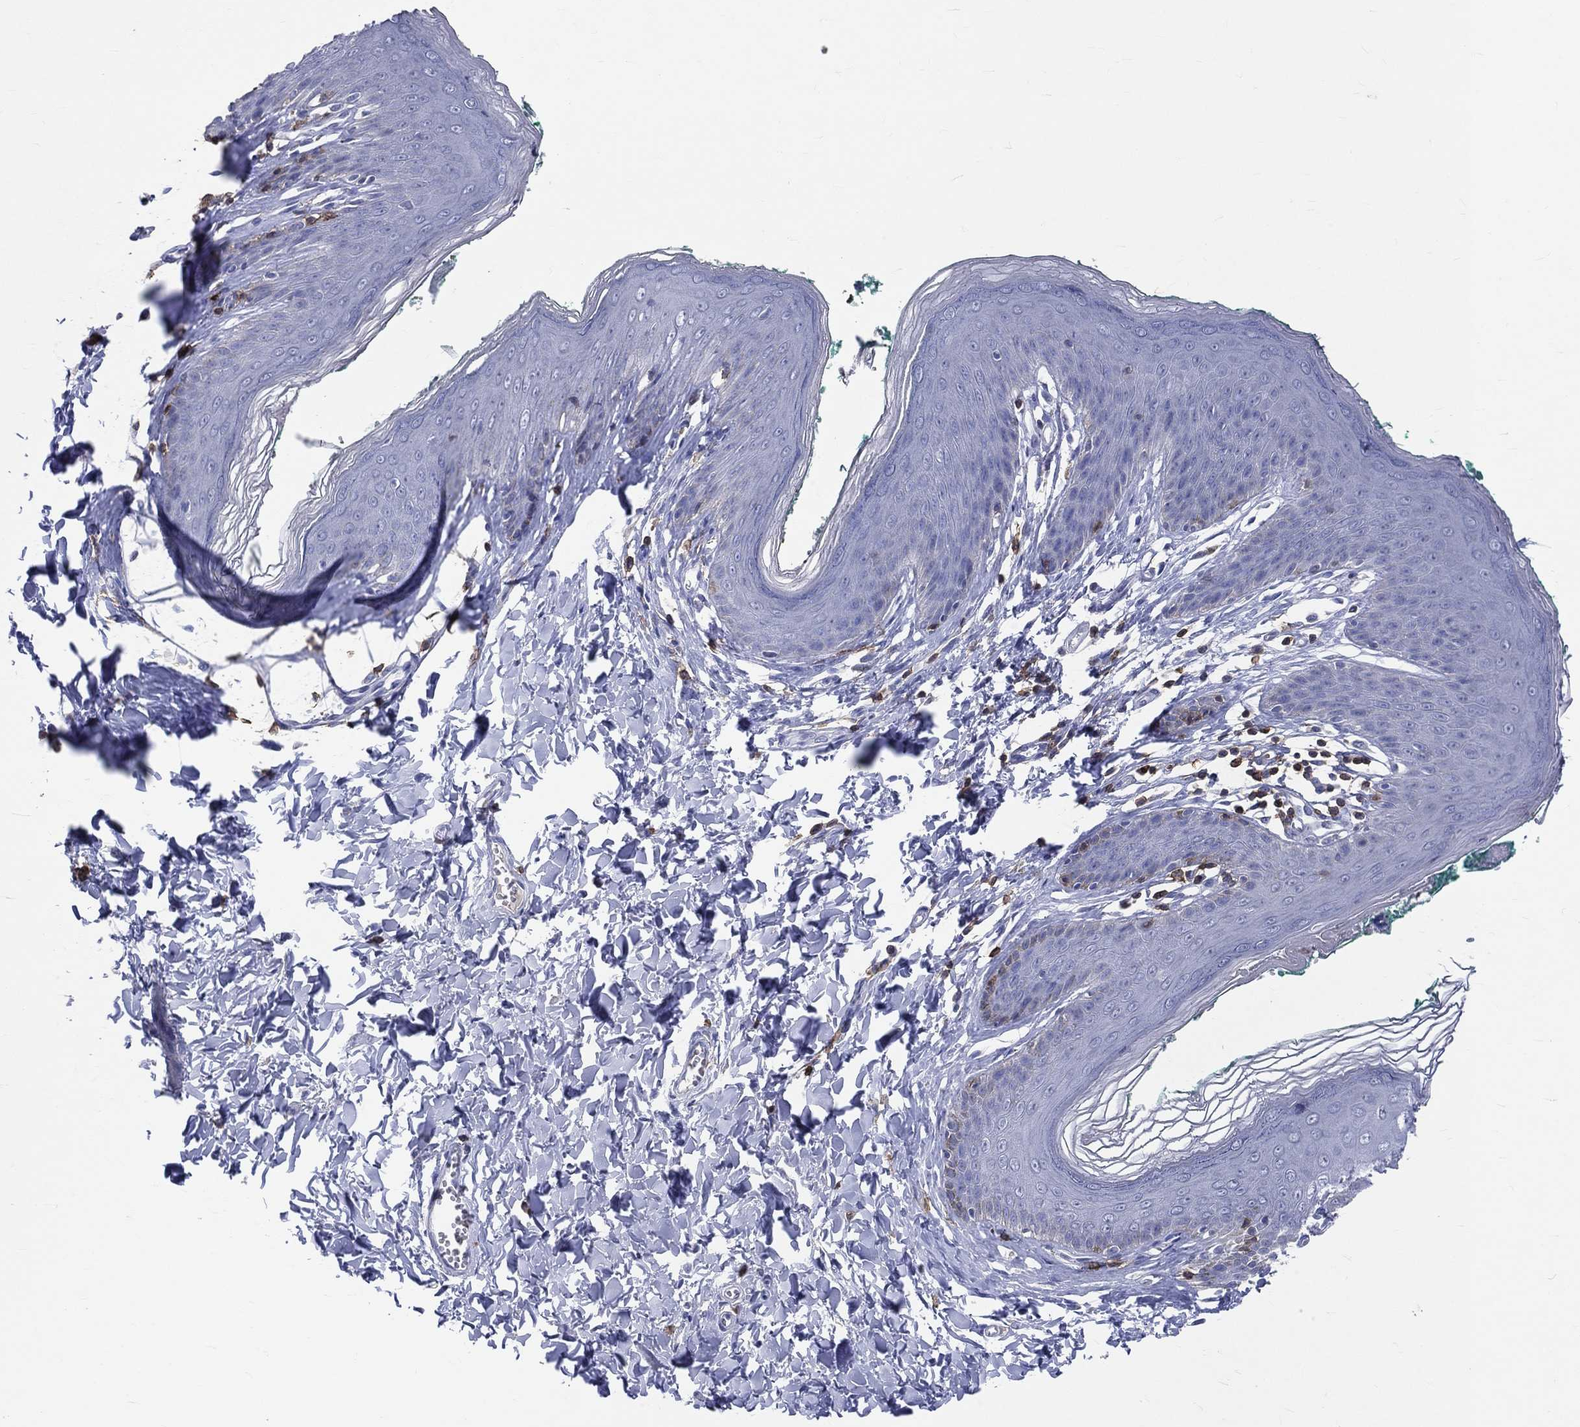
{"staining": {"intensity": "negative", "quantity": "none", "location": "none"}, "tissue": "skin", "cell_type": "Epidermal cells", "image_type": "normal", "snomed": [{"axis": "morphology", "description": "Normal tissue, NOS"}, {"axis": "topography", "description": "Vulva"}], "caption": "Protein analysis of normal skin reveals no significant expression in epidermal cells.", "gene": "LAT", "patient": {"sex": "female", "age": 66}}